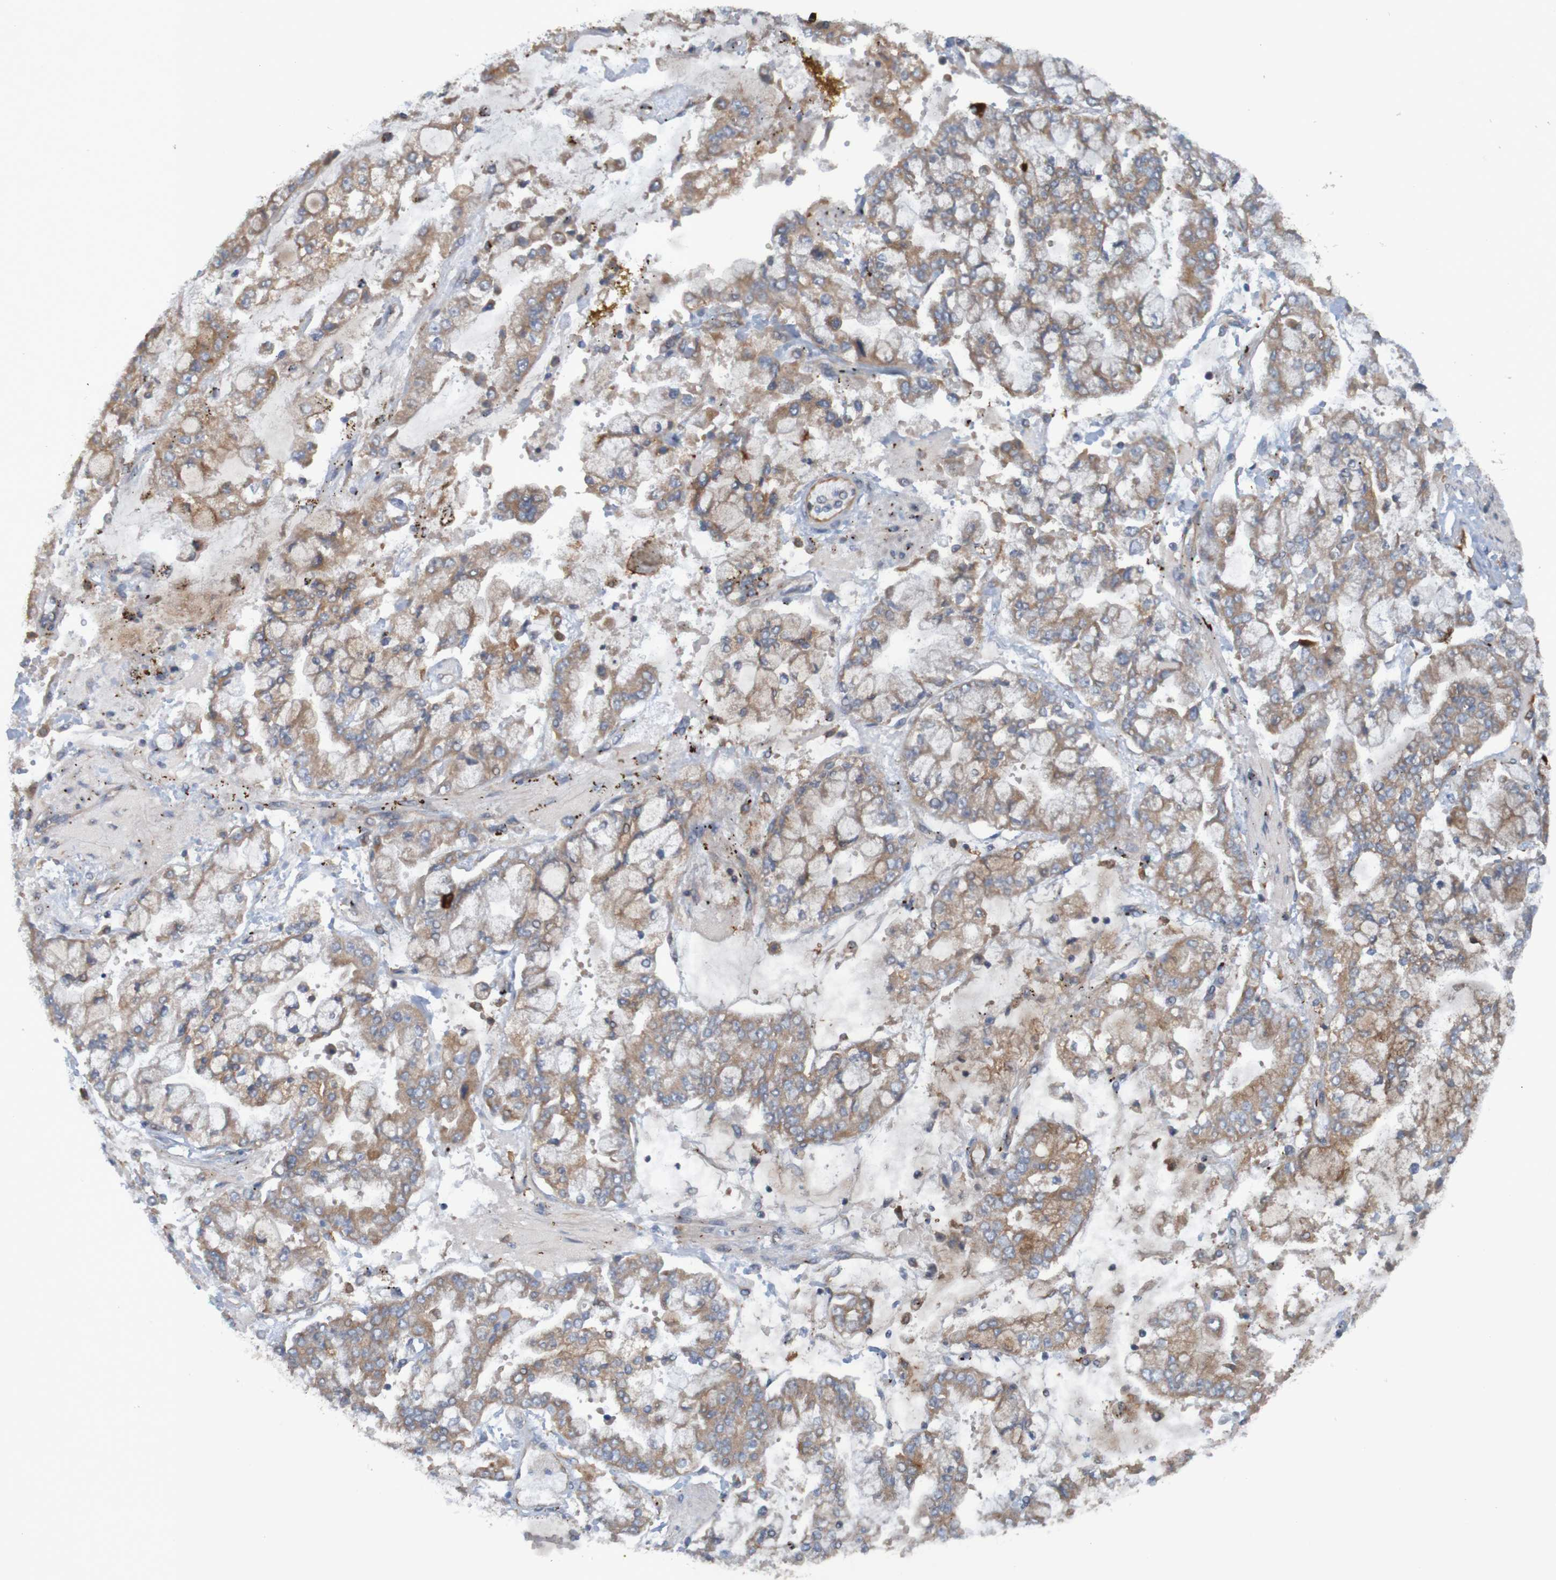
{"staining": {"intensity": "moderate", "quantity": ">75%", "location": "cytoplasmic/membranous"}, "tissue": "stomach cancer", "cell_type": "Tumor cells", "image_type": "cancer", "snomed": [{"axis": "morphology", "description": "Adenocarcinoma, NOS"}, {"axis": "topography", "description": "Stomach"}], "caption": "Protein analysis of stomach cancer tissue demonstrates moderate cytoplasmic/membranous expression in about >75% of tumor cells. Immunohistochemistry (ihc) stains the protein in brown and the nuclei are stained blue.", "gene": "DNAJC4", "patient": {"sex": "male", "age": 76}}